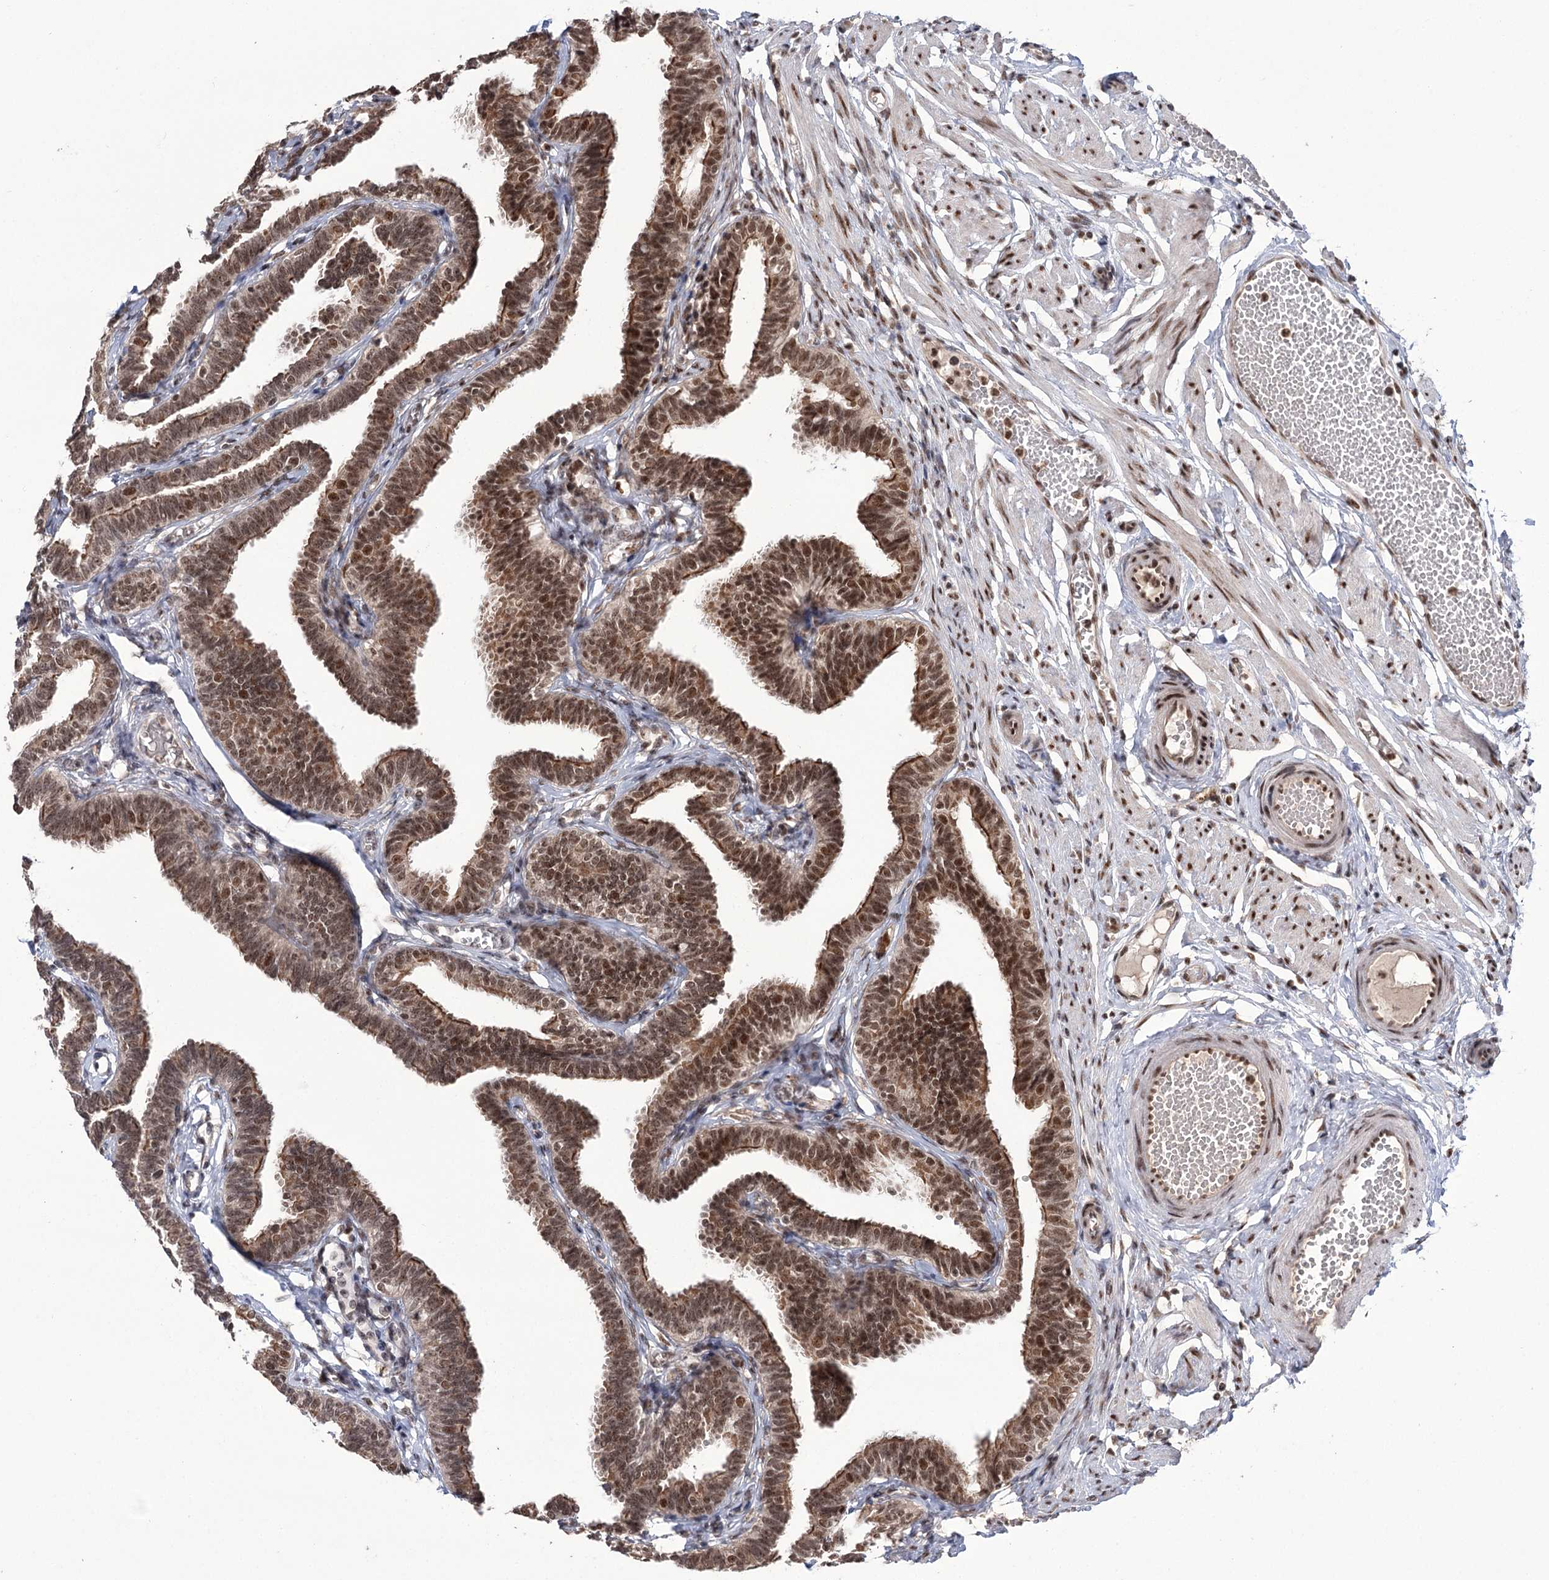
{"staining": {"intensity": "strong", "quantity": ">75%", "location": "cytoplasmic/membranous,nuclear"}, "tissue": "fallopian tube", "cell_type": "Glandular cells", "image_type": "normal", "snomed": [{"axis": "morphology", "description": "Normal tissue, NOS"}, {"axis": "topography", "description": "Fallopian tube"}, {"axis": "topography", "description": "Ovary"}], "caption": "An immunohistochemistry (IHC) photomicrograph of unremarkable tissue is shown. Protein staining in brown shows strong cytoplasmic/membranous,nuclear positivity in fallopian tube within glandular cells.", "gene": "ERCC3", "patient": {"sex": "female", "age": 23}}